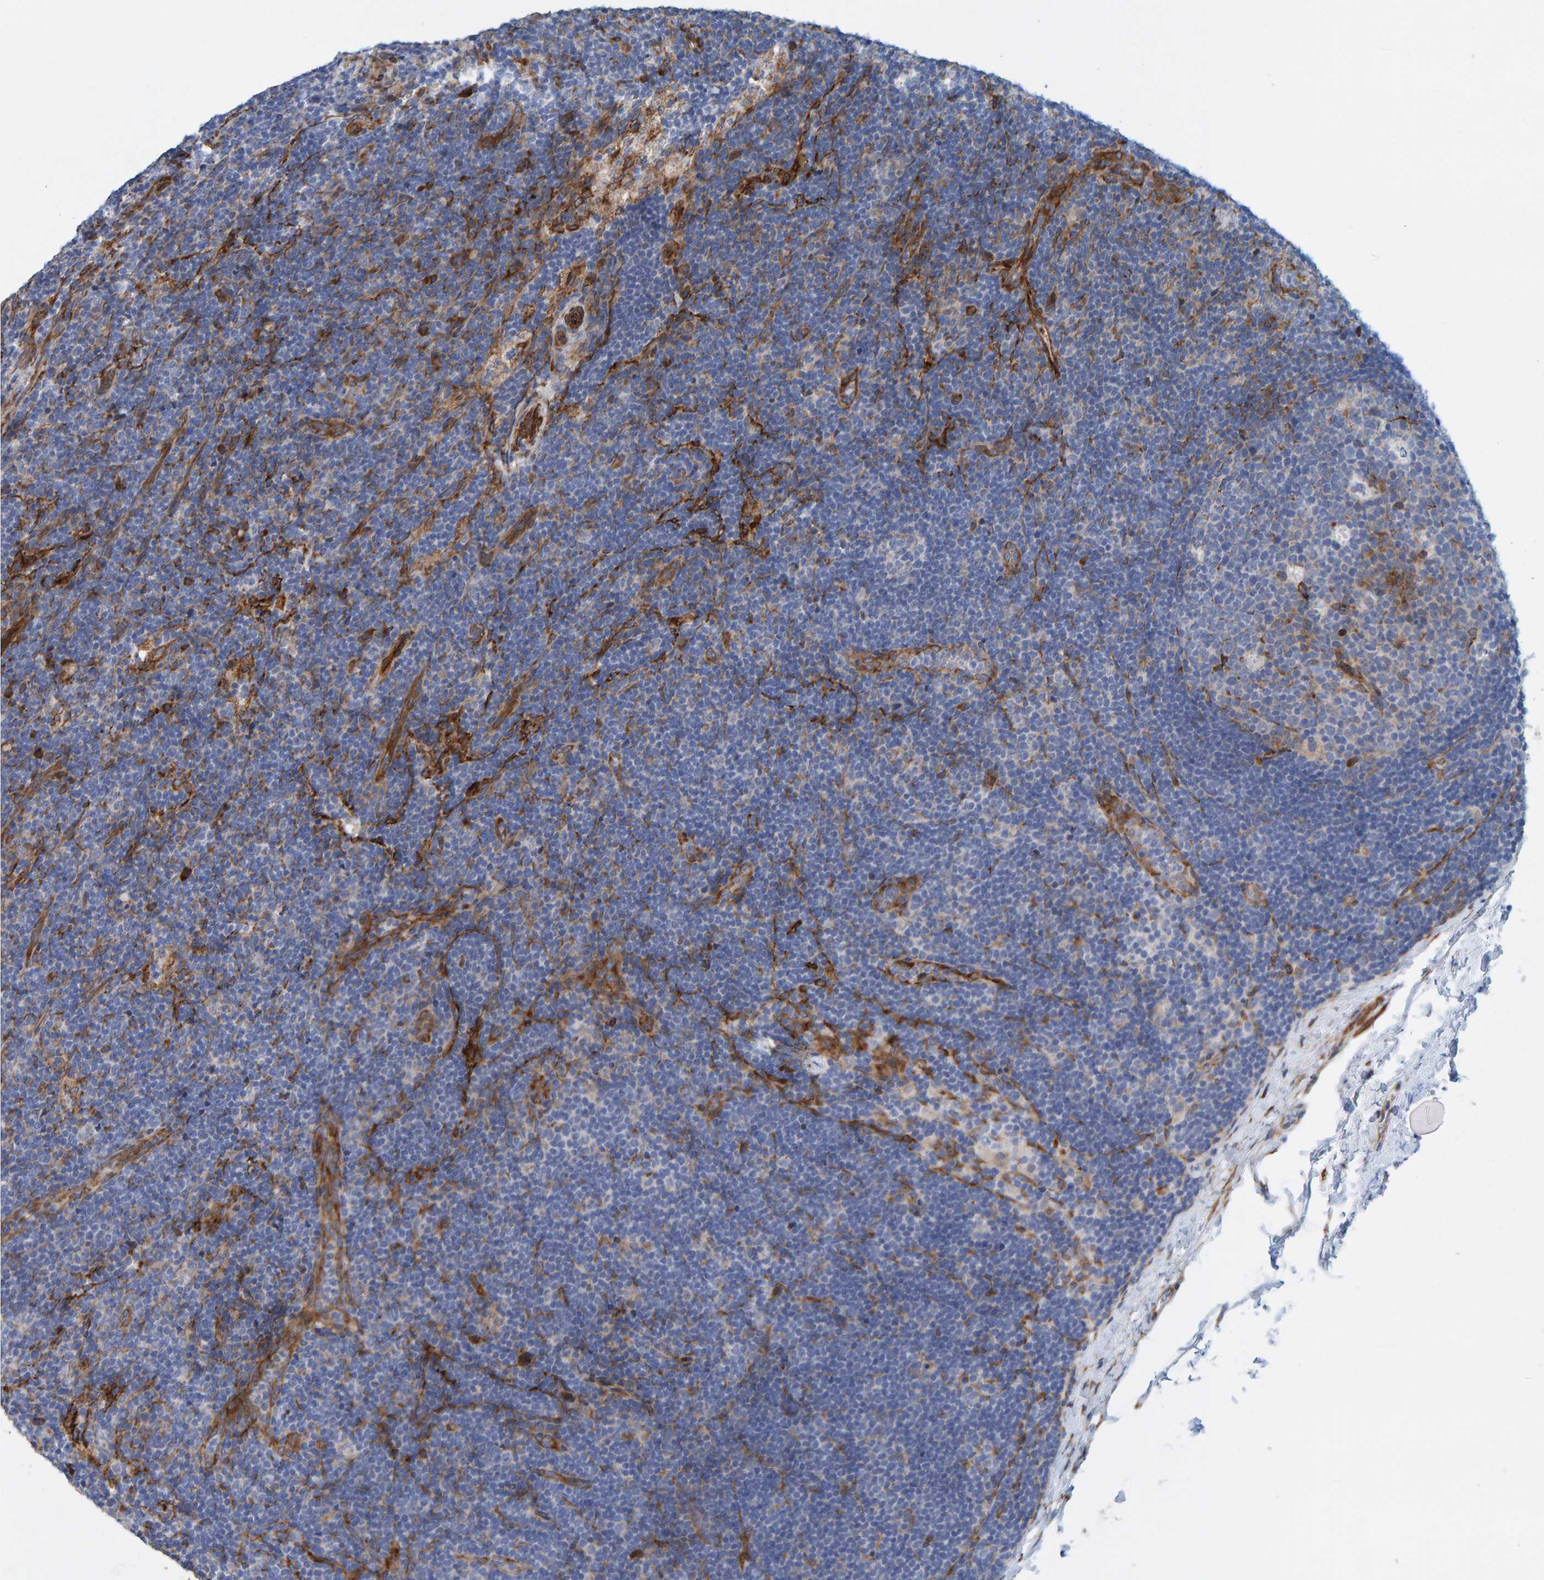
{"staining": {"intensity": "negative", "quantity": "none", "location": "none"}, "tissue": "lymph node", "cell_type": "Germinal center cells", "image_type": "normal", "snomed": [{"axis": "morphology", "description": "Normal tissue, NOS"}, {"axis": "topography", "description": "Lymph node"}], "caption": "Immunohistochemistry of normal human lymph node exhibits no expression in germinal center cells.", "gene": "MMP16", "patient": {"sex": "female", "age": 22}}